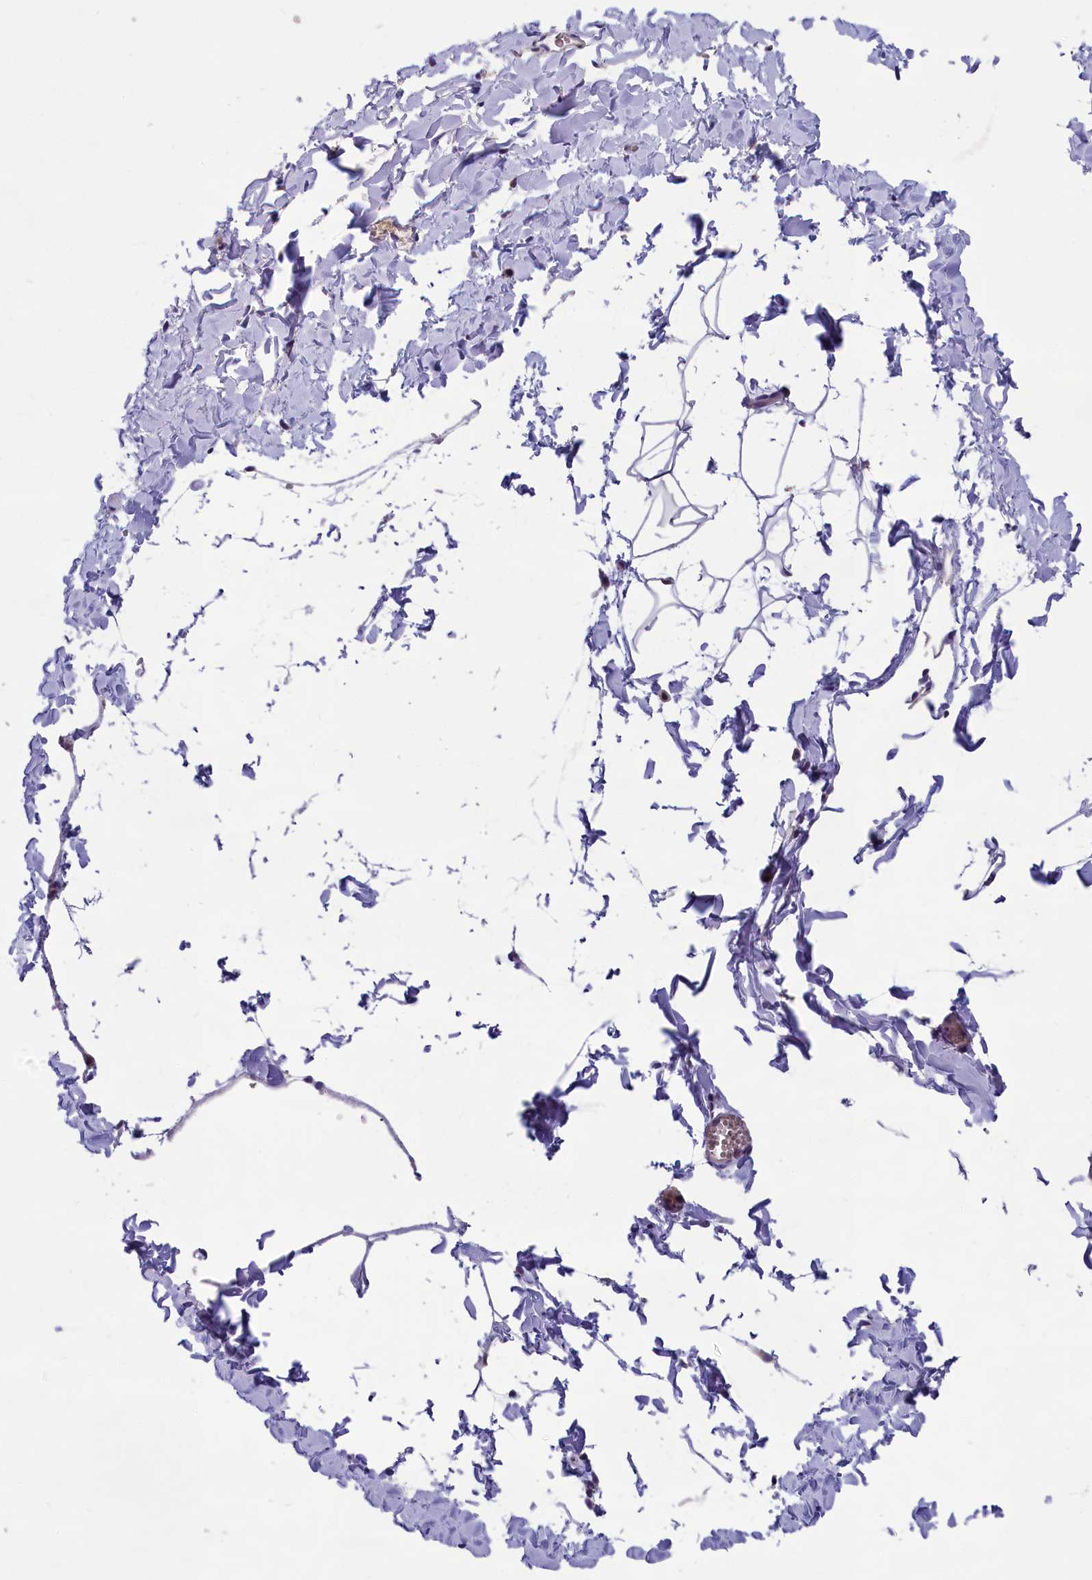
{"staining": {"intensity": "negative", "quantity": "none", "location": "none"}, "tissue": "adipose tissue", "cell_type": "Adipocytes", "image_type": "normal", "snomed": [{"axis": "morphology", "description": "Normal tissue, NOS"}, {"axis": "topography", "description": "Gallbladder"}, {"axis": "topography", "description": "Peripheral nerve tissue"}], "caption": "DAB (3,3'-diaminobenzidine) immunohistochemical staining of benign human adipose tissue exhibits no significant positivity in adipocytes. (Immunohistochemistry, brightfield microscopy, high magnification).", "gene": "ABCC8", "patient": {"sex": "male", "age": 38}}